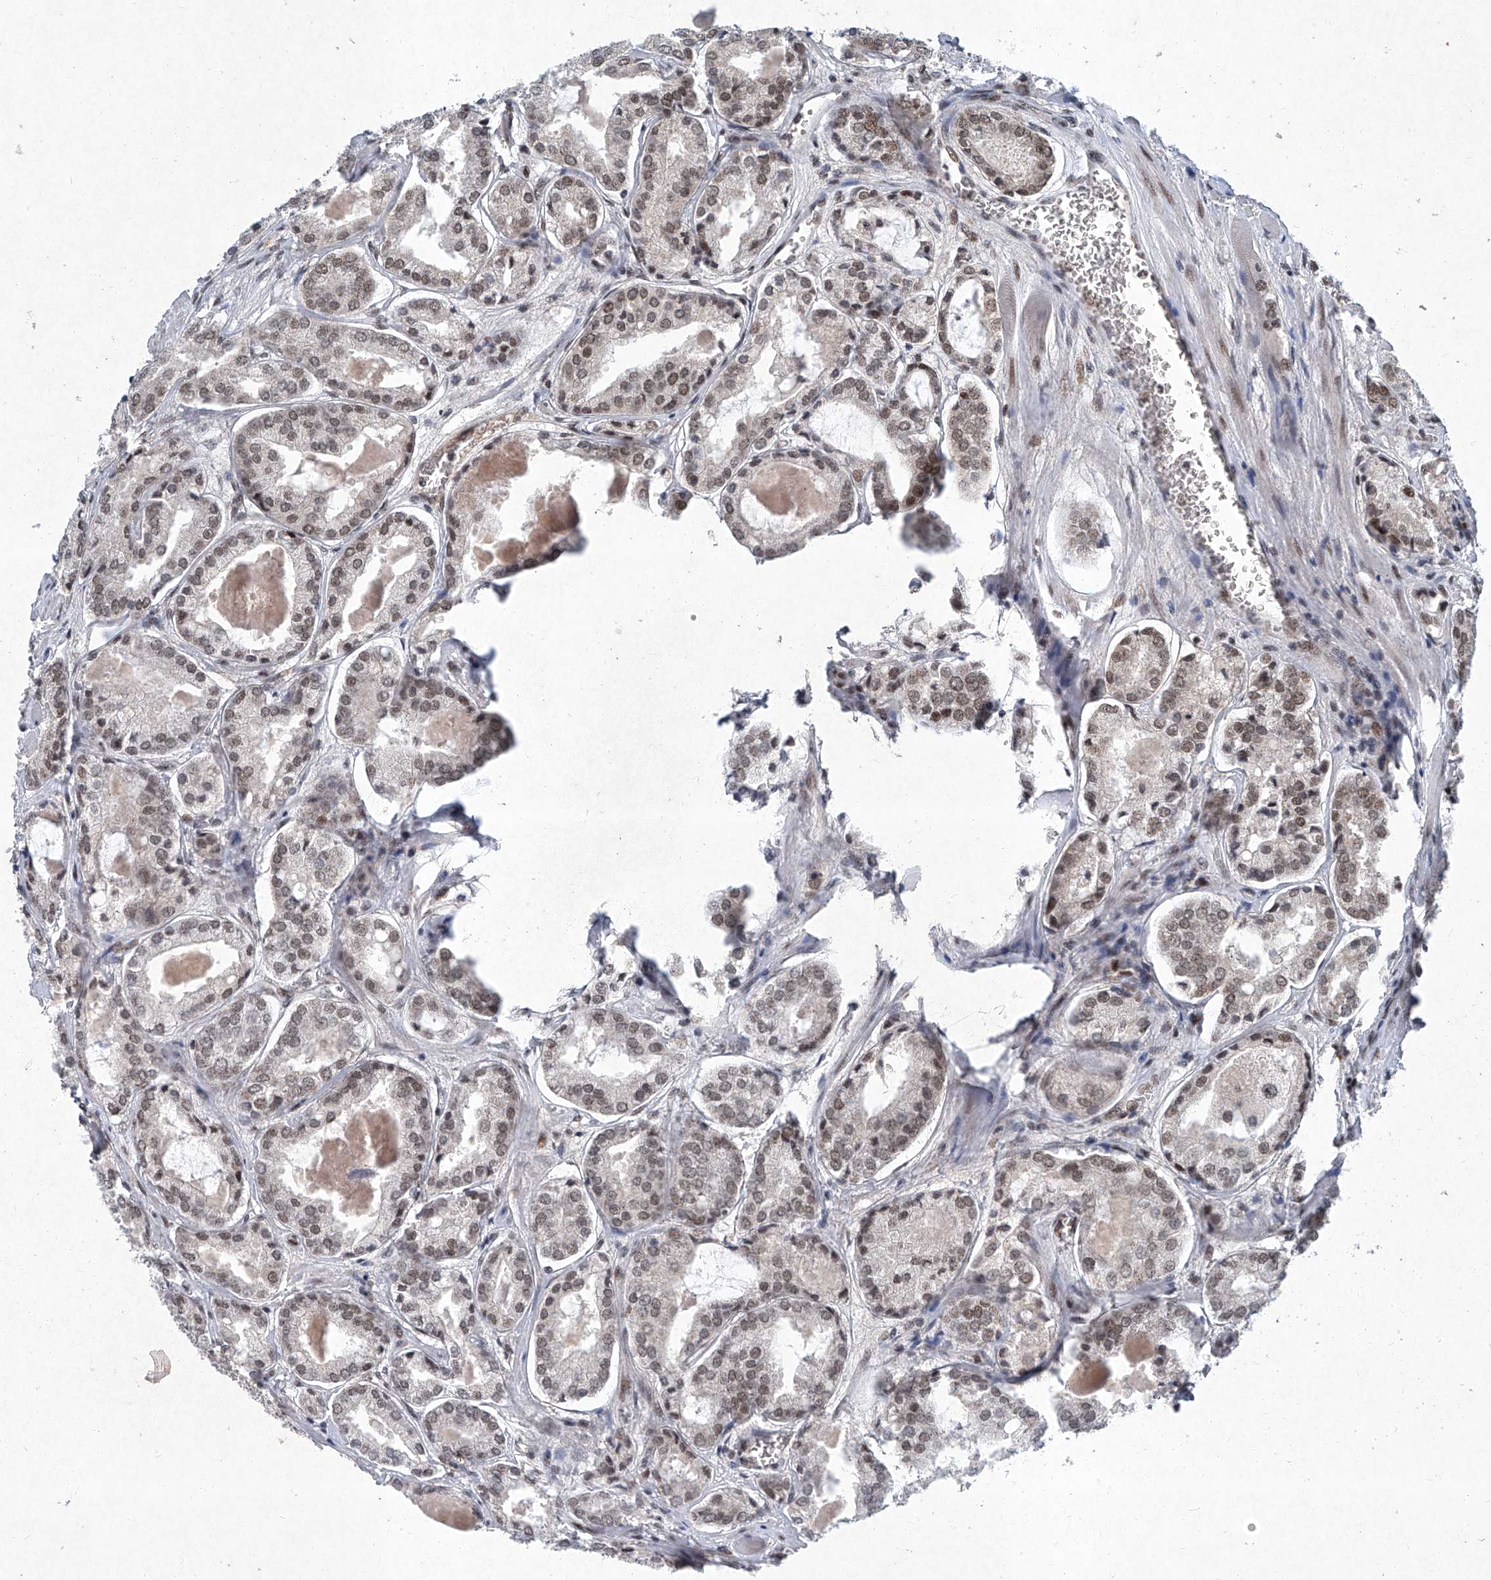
{"staining": {"intensity": "weak", "quantity": ">75%", "location": "nuclear"}, "tissue": "prostate cancer", "cell_type": "Tumor cells", "image_type": "cancer", "snomed": [{"axis": "morphology", "description": "Adenocarcinoma, Low grade"}, {"axis": "topography", "description": "Prostate"}], "caption": "Weak nuclear positivity for a protein is seen in approximately >75% of tumor cells of prostate cancer (adenocarcinoma (low-grade)) using immunohistochemistry (IHC).", "gene": "TFDP1", "patient": {"sex": "male", "age": 67}}